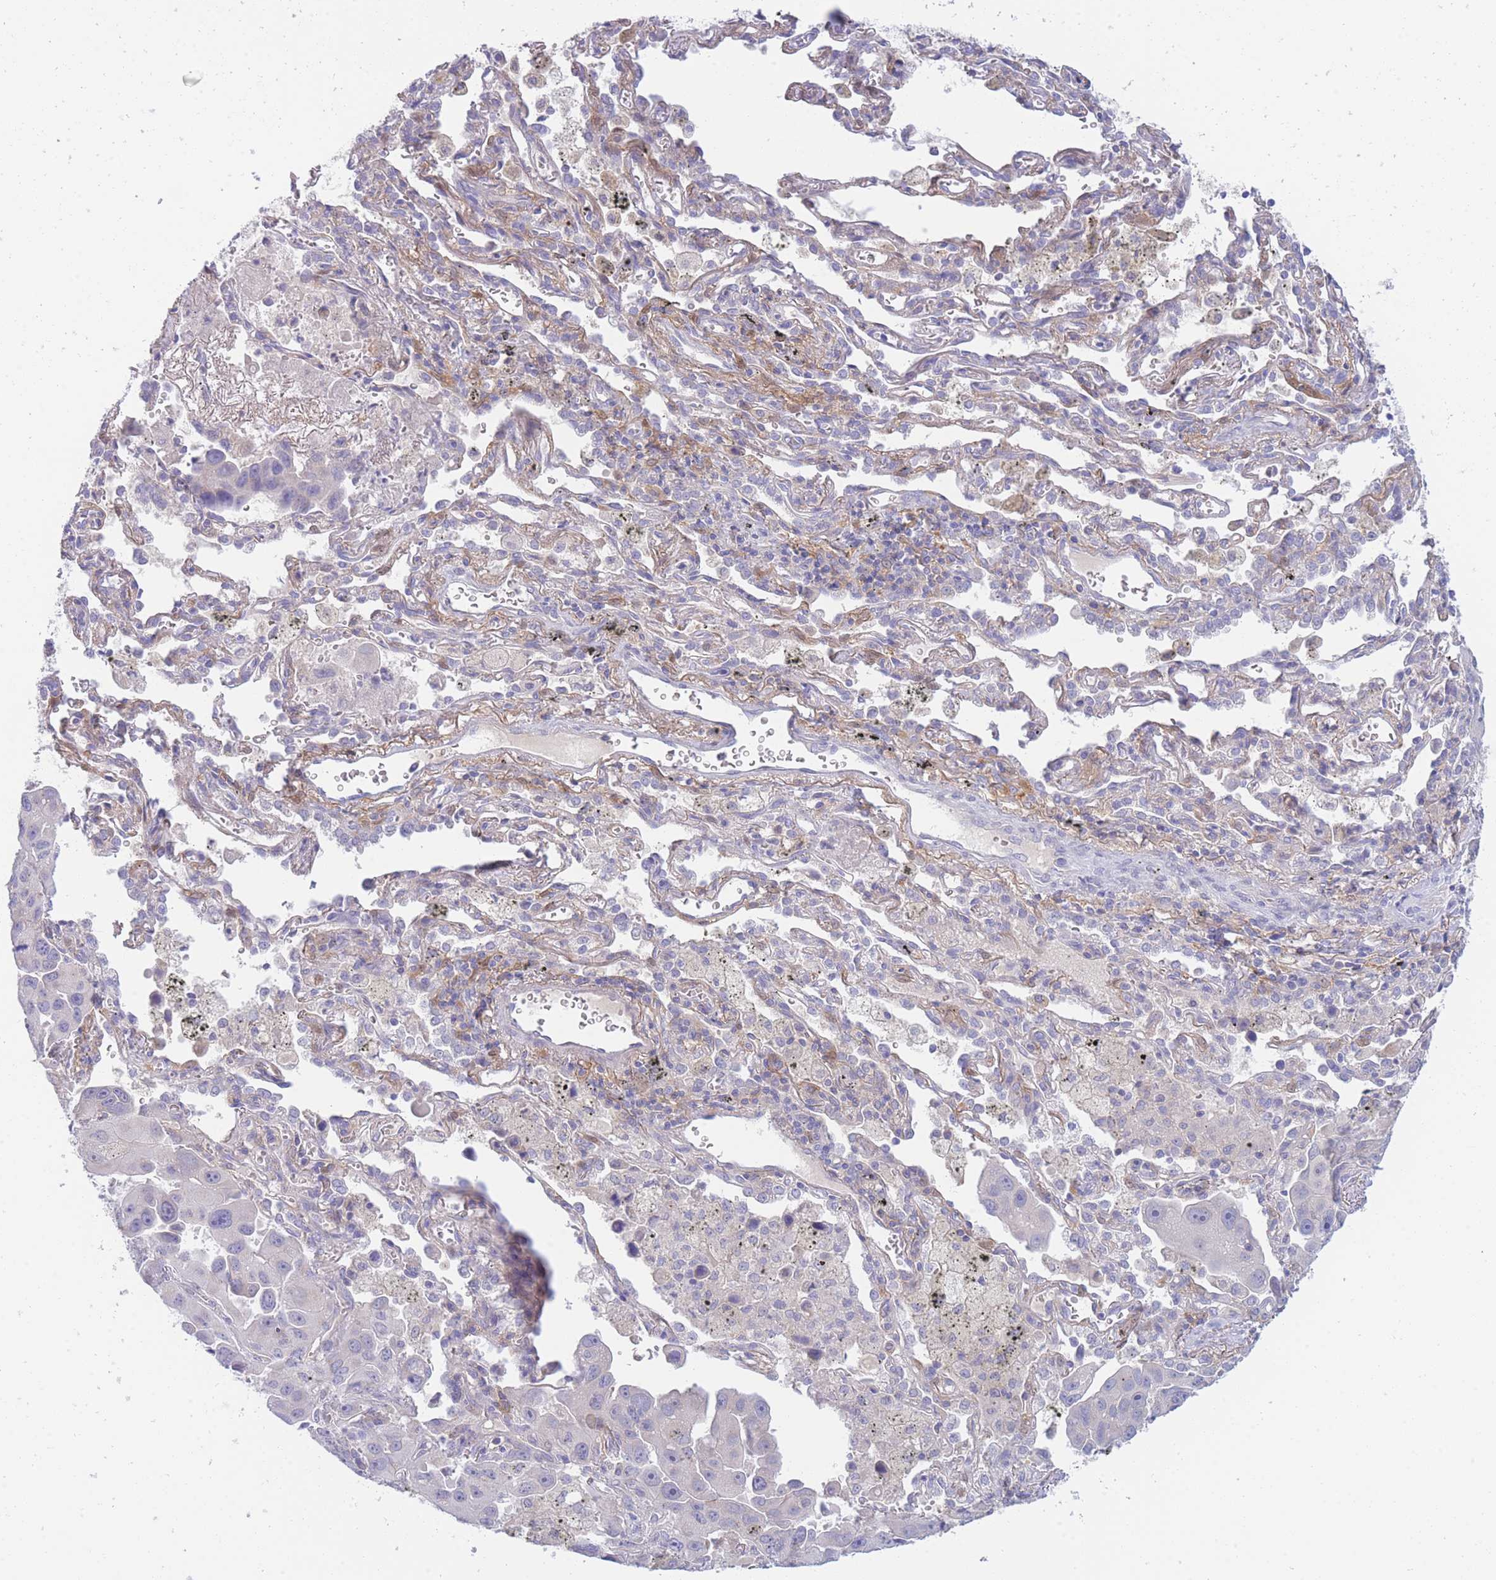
{"staining": {"intensity": "negative", "quantity": "none", "location": "none"}, "tissue": "lung cancer", "cell_type": "Tumor cells", "image_type": "cancer", "snomed": [{"axis": "morphology", "description": "Adenocarcinoma, NOS"}, {"axis": "topography", "description": "Lung"}], "caption": "This is an immunohistochemistry (IHC) micrograph of human lung adenocarcinoma. There is no expression in tumor cells.", "gene": "PCDHB3", "patient": {"sex": "male", "age": 66}}